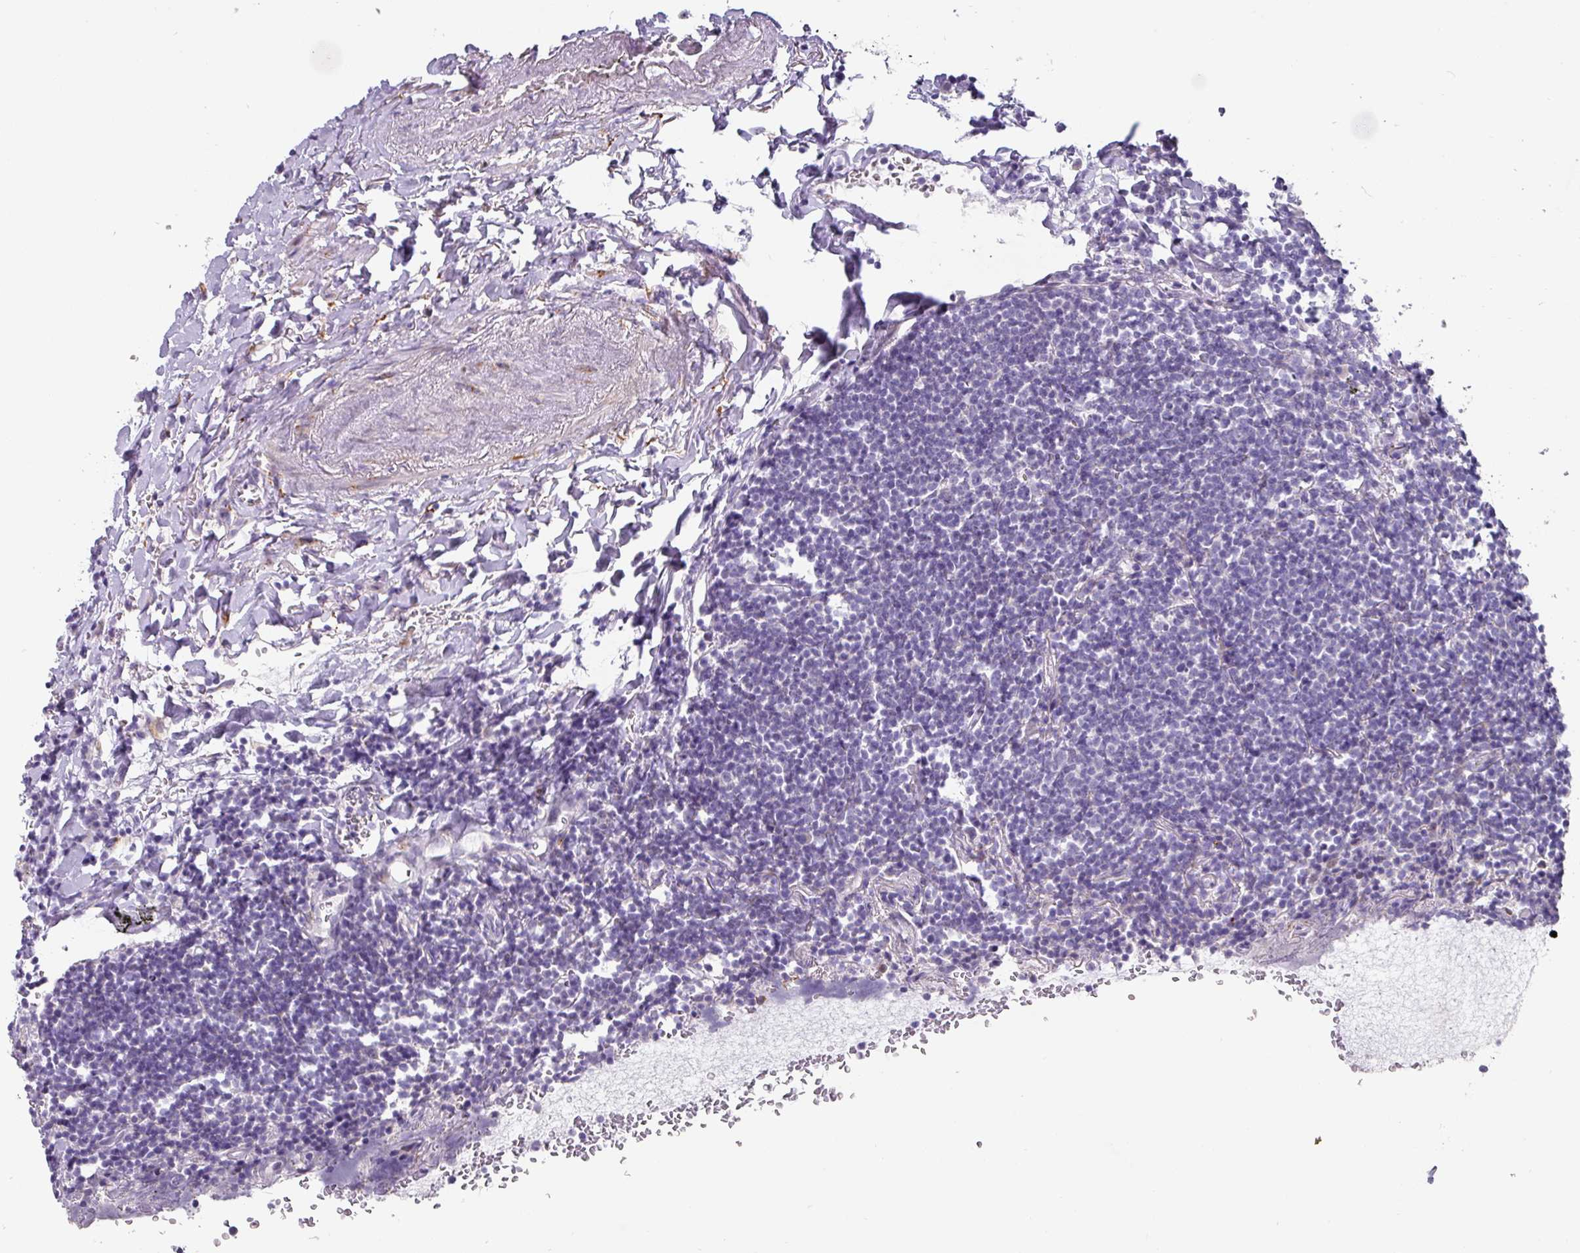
{"staining": {"intensity": "negative", "quantity": "none", "location": "none"}, "tissue": "lymphoma", "cell_type": "Tumor cells", "image_type": "cancer", "snomed": [{"axis": "morphology", "description": "Malignant lymphoma, non-Hodgkin's type, Low grade"}, {"axis": "topography", "description": "Lung"}], "caption": "The photomicrograph reveals no significant expression in tumor cells of lymphoma. (Brightfield microscopy of DAB (3,3'-diaminobenzidine) immunohistochemistry at high magnification).", "gene": "ANKRD29", "patient": {"sex": "female", "age": 71}}